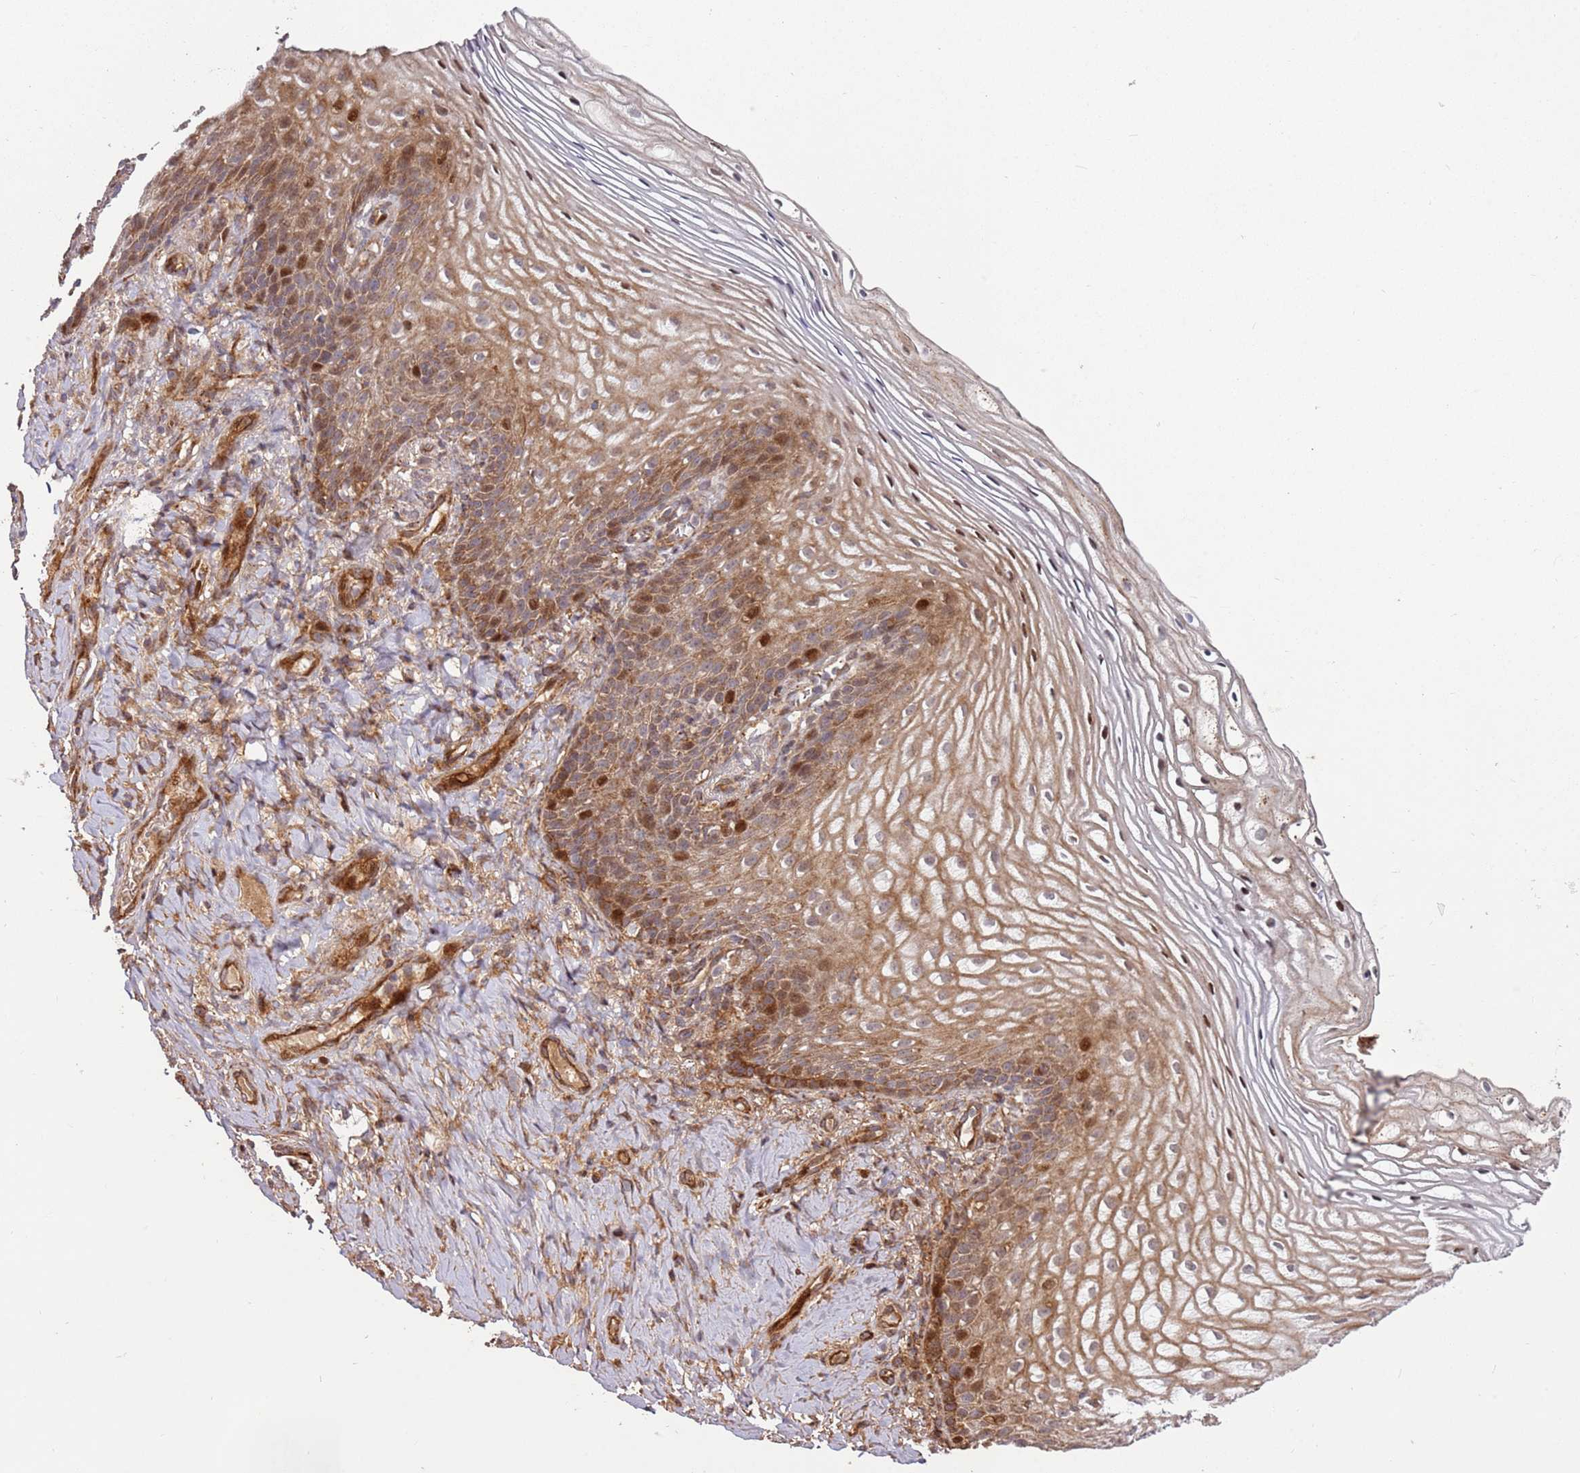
{"staining": {"intensity": "moderate", "quantity": ">75%", "location": "cytoplasmic/membranous,nuclear"}, "tissue": "vagina", "cell_type": "Squamous epithelial cells", "image_type": "normal", "snomed": [{"axis": "morphology", "description": "Normal tissue, NOS"}, {"axis": "topography", "description": "Vagina"}], "caption": "Approximately >75% of squamous epithelial cells in benign vagina reveal moderate cytoplasmic/membranous,nuclear protein positivity as visualized by brown immunohistochemical staining.", "gene": "RHBDL1", "patient": {"sex": "female", "age": 60}}